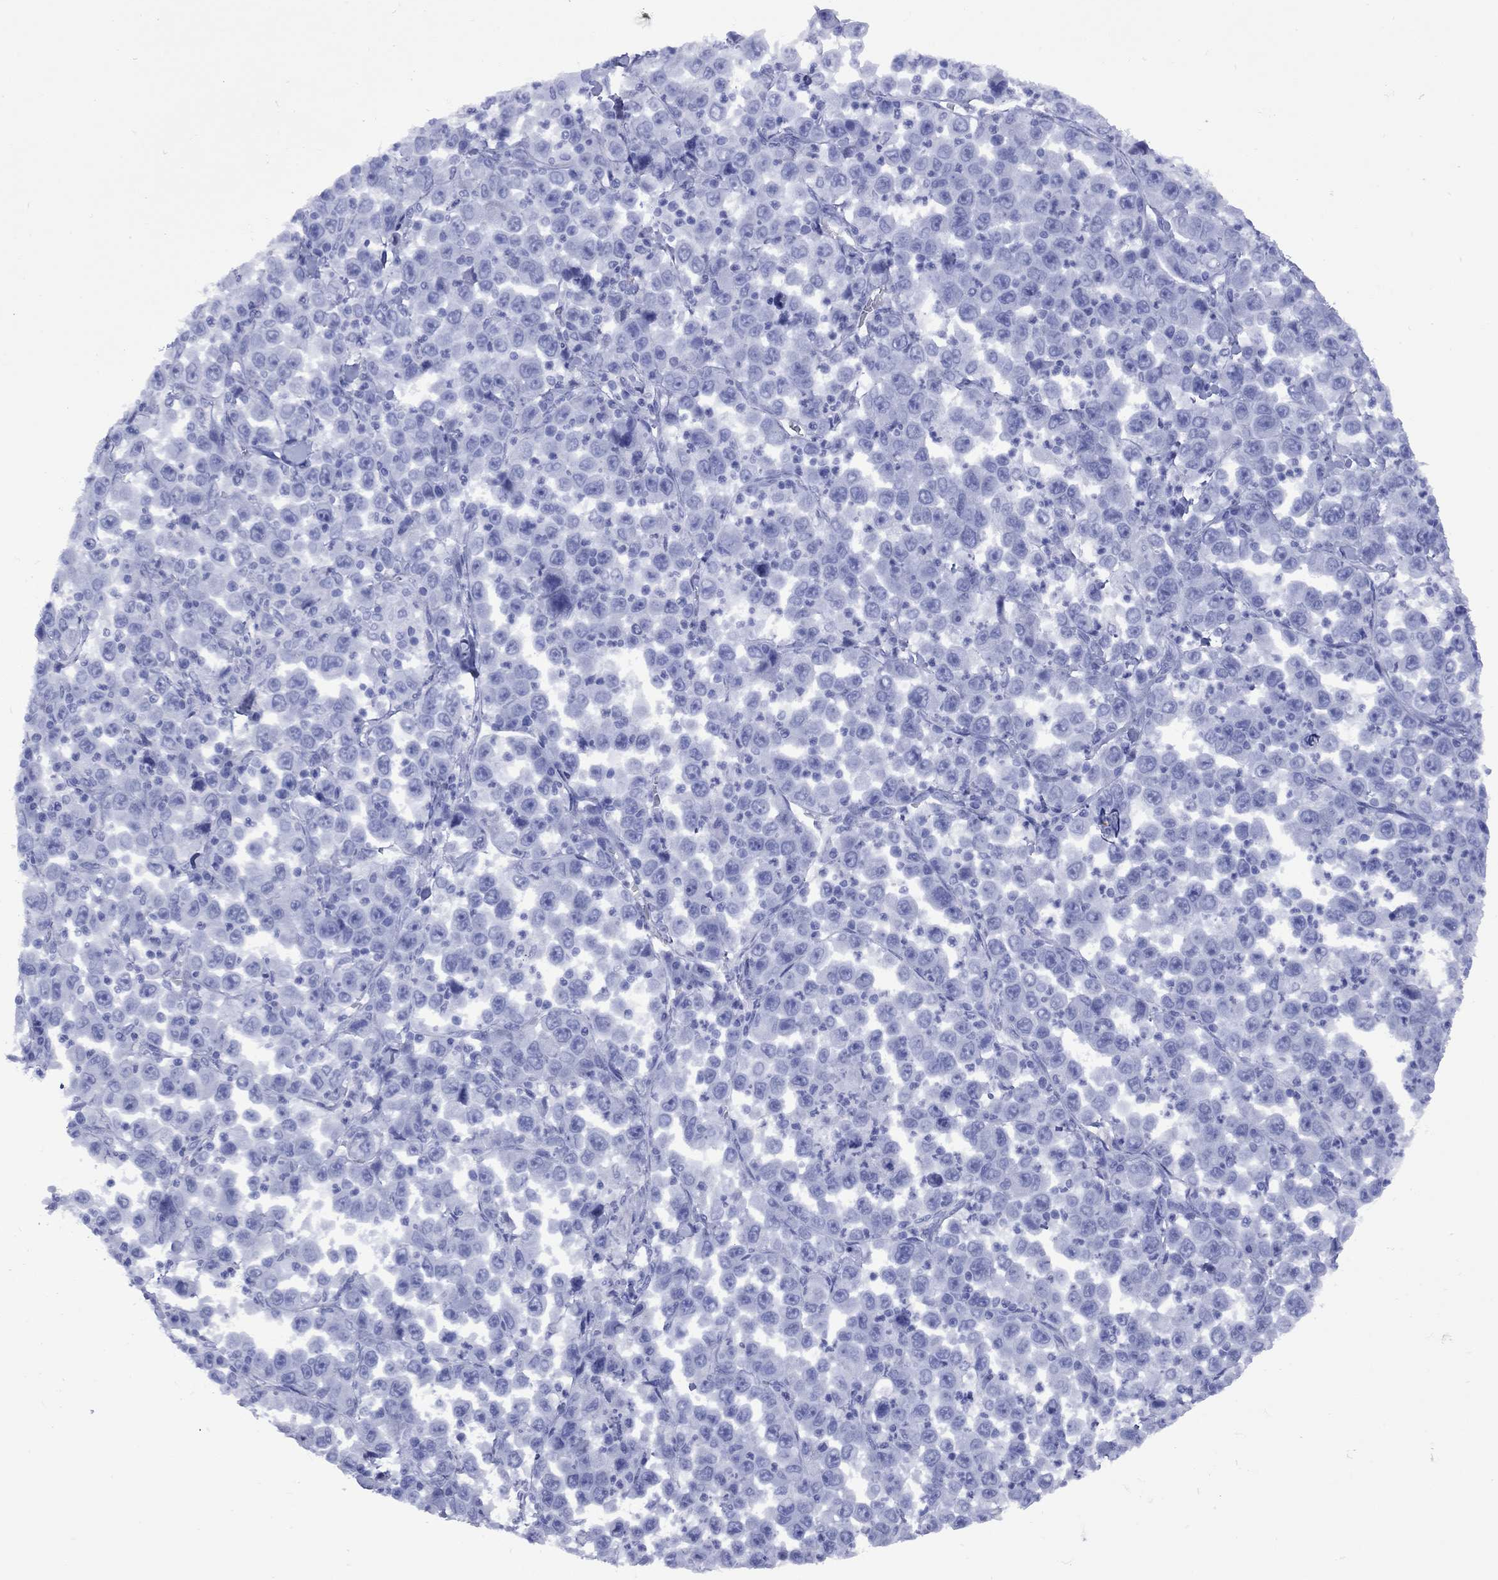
{"staining": {"intensity": "negative", "quantity": "none", "location": "none"}, "tissue": "stomach cancer", "cell_type": "Tumor cells", "image_type": "cancer", "snomed": [{"axis": "morphology", "description": "Normal tissue, NOS"}, {"axis": "morphology", "description": "Adenocarcinoma, NOS"}, {"axis": "topography", "description": "Stomach, upper"}, {"axis": "topography", "description": "Stomach"}], "caption": "Tumor cells are negative for protein expression in human stomach cancer (adenocarcinoma).", "gene": "APOA2", "patient": {"sex": "male", "age": 59}}